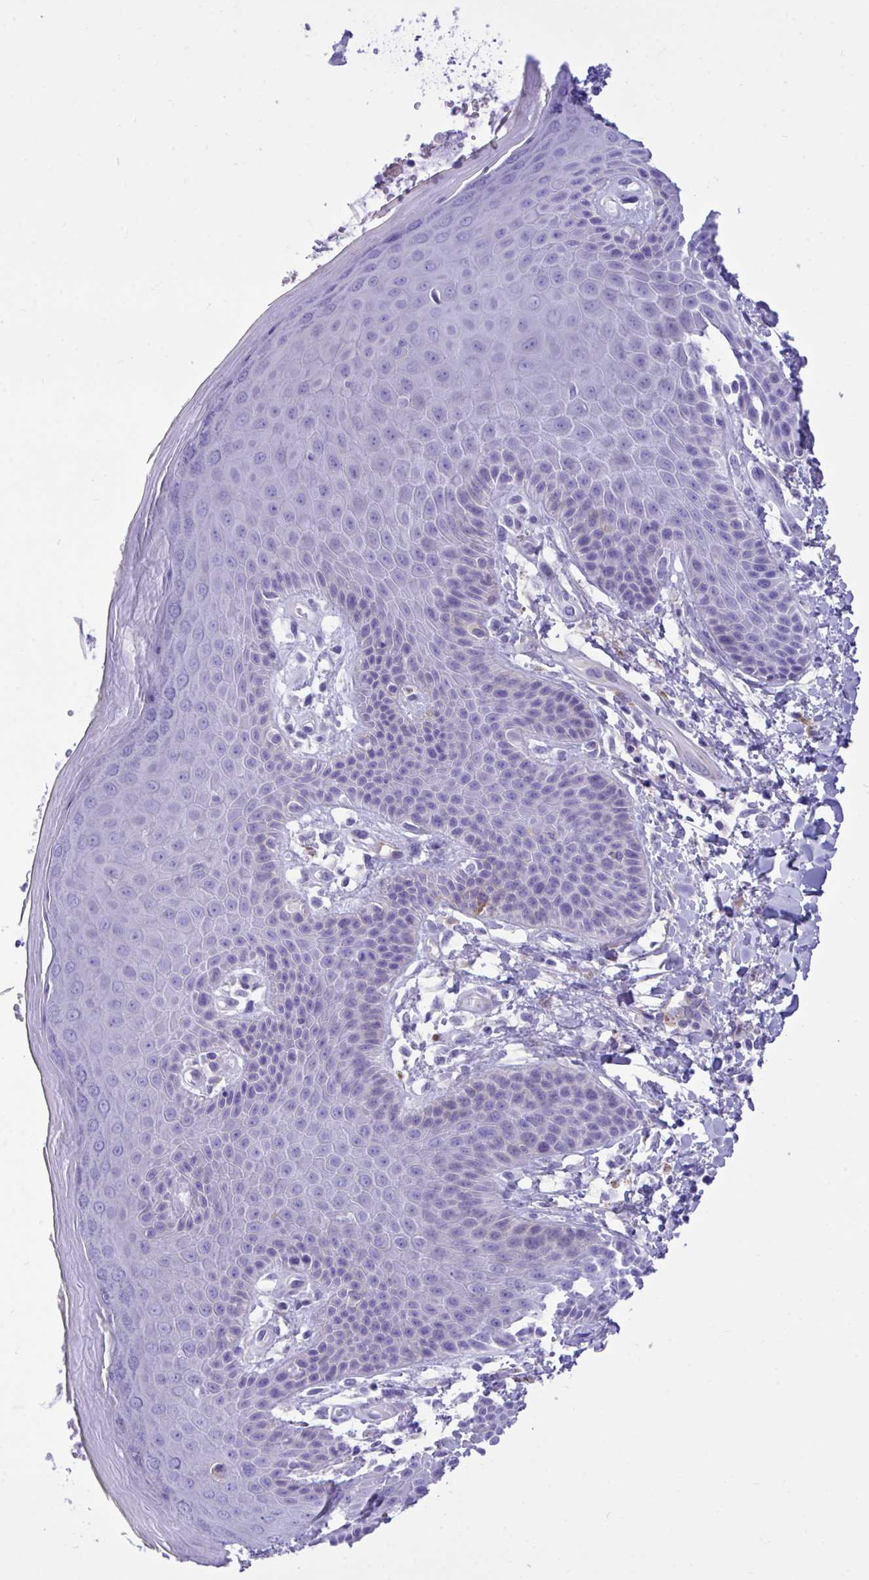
{"staining": {"intensity": "negative", "quantity": "none", "location": "none"}, "tissue": "skin", "cell_type": "Epidermal cells", "image_type": "normal", "snomed": [{"axis": "morphology", "description": "Normal tissue, NOS"}, {"axis": "topography", "description": "Anal"}, {"axis": "topography", "description": "Peripheral nerve tissue"}], "caption": "IHC of unremarkable skin reveals no staining in epidermal cells. (DAB (3,3'-diaminobenzidine) immunohistochemistry, high magnification).", "gene": "BEX5", "patient": {"sex": "male", "age": 51}}